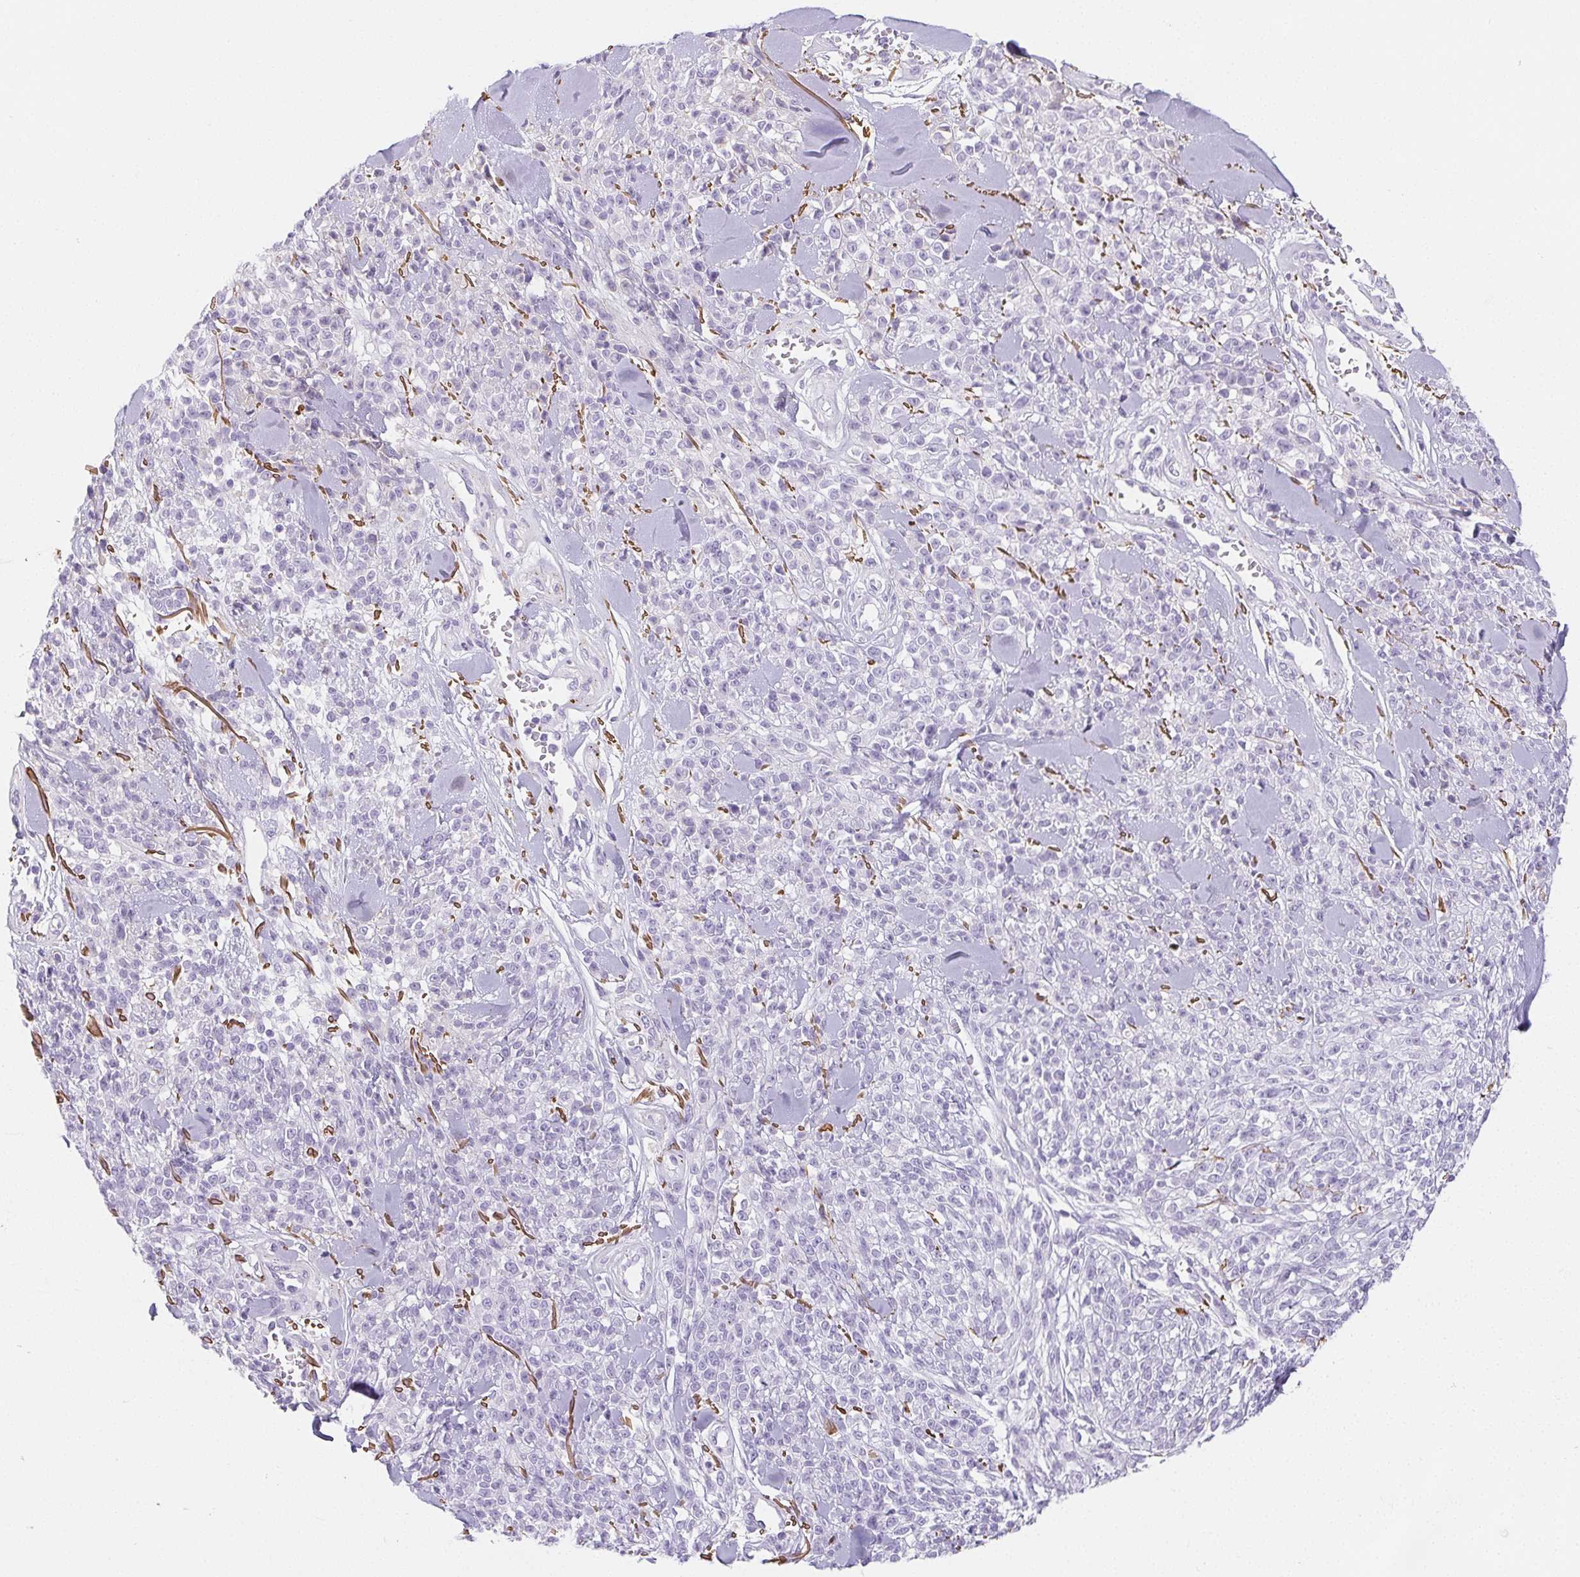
{"staining": {"intensity": "negative", "quantity": "none", "location": "none"}, "tissue": "melanoma", "cell_type": "Tumor cells", "image_type": "cancer", "snomed": [{"axis": "morphology", "description": "Malignant melanoma, NOS"}, {"axis": "topography", "description": "Skin"}, {"axis": "topography", "description": "Skin of trunk"}], "caption": "Histopathology image shows no protein expression in tumor cells of malignant melanoma tissue.", "gene": "VTN", "patient": {"sex": "male", "age": 74}}